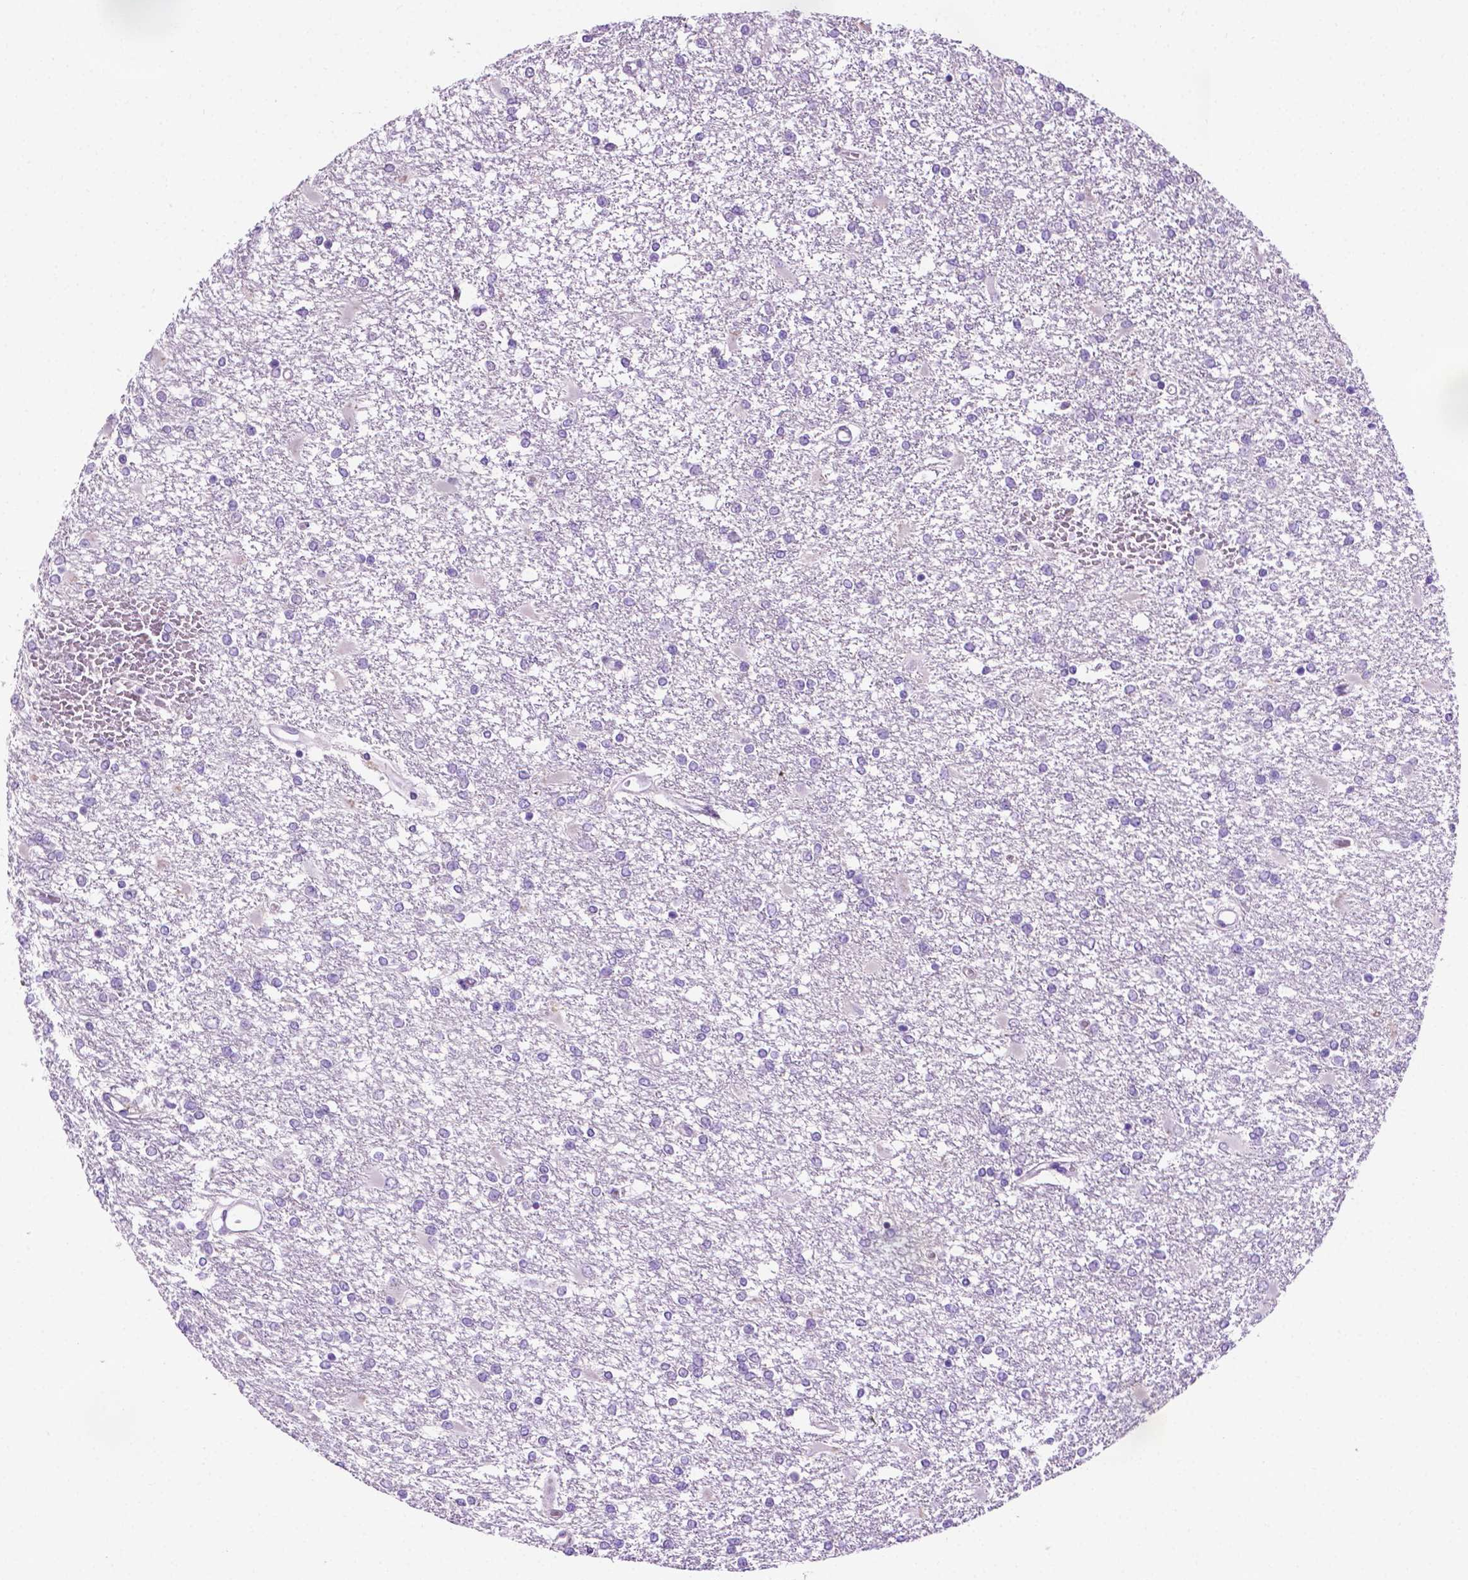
{"staining": {"intensity": "negative", "quantity": "none", "location": "none"}, "tissue": "glioma", "cell_type": "Tumor cells", "image_type": "cancer", "snomed": [{"axis": "morphology", "description": "Glioma, malignant, High grade"}, {"axis": "topography", "description": "Cerebral cortex"}], "caption": "A photomicrograph of human malignant glioma (high-grade) is negative for staining in tumor cells.", "gene": "MMP27", "patient": {"sex": "male", "age": 79}}